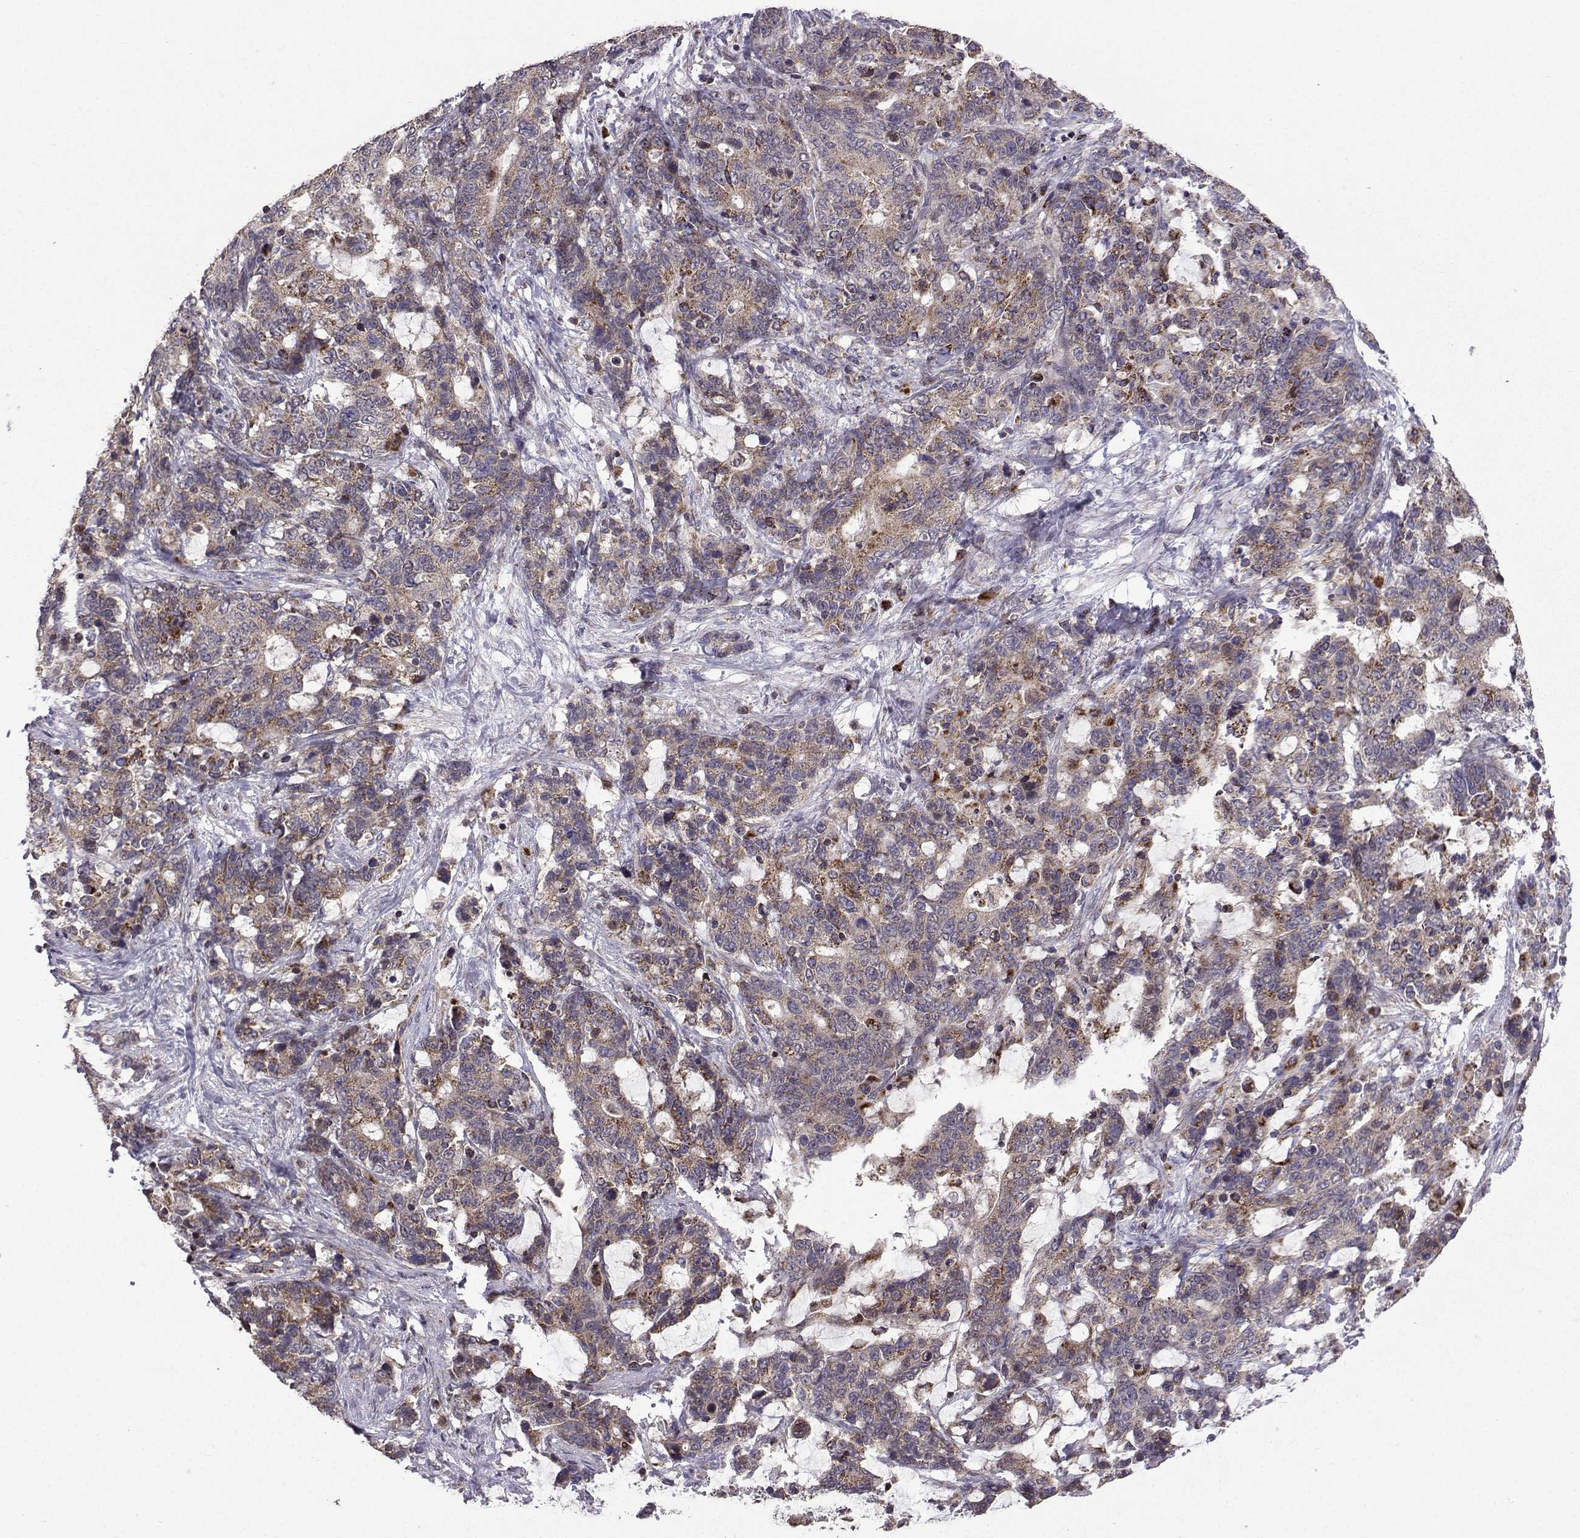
{"staining": {"intensity": "weak", "quantity": "<25%", "location": "cytoplasmic/membranous"}, "tissue": "stomach cancer", "cell_type": "Tumor cells", "image_type": "cancer", "snomed": [{"axis": "morphology", "description": "Normal tissue, NOS"}, {"axis": "morphology", "description": "Adenocarcinoma, NOS"}, {"axis": "topography", "description": "Stomach"}], "caption": "High magnification brightfield microscopy of stomach adenocarcinoma stained with DAB (brown) and counterstained with hematoxylin (blue): tumor cells show no significant staining.", "gene": "TAB2", "patient": {"sex": "female", "age": 64}}